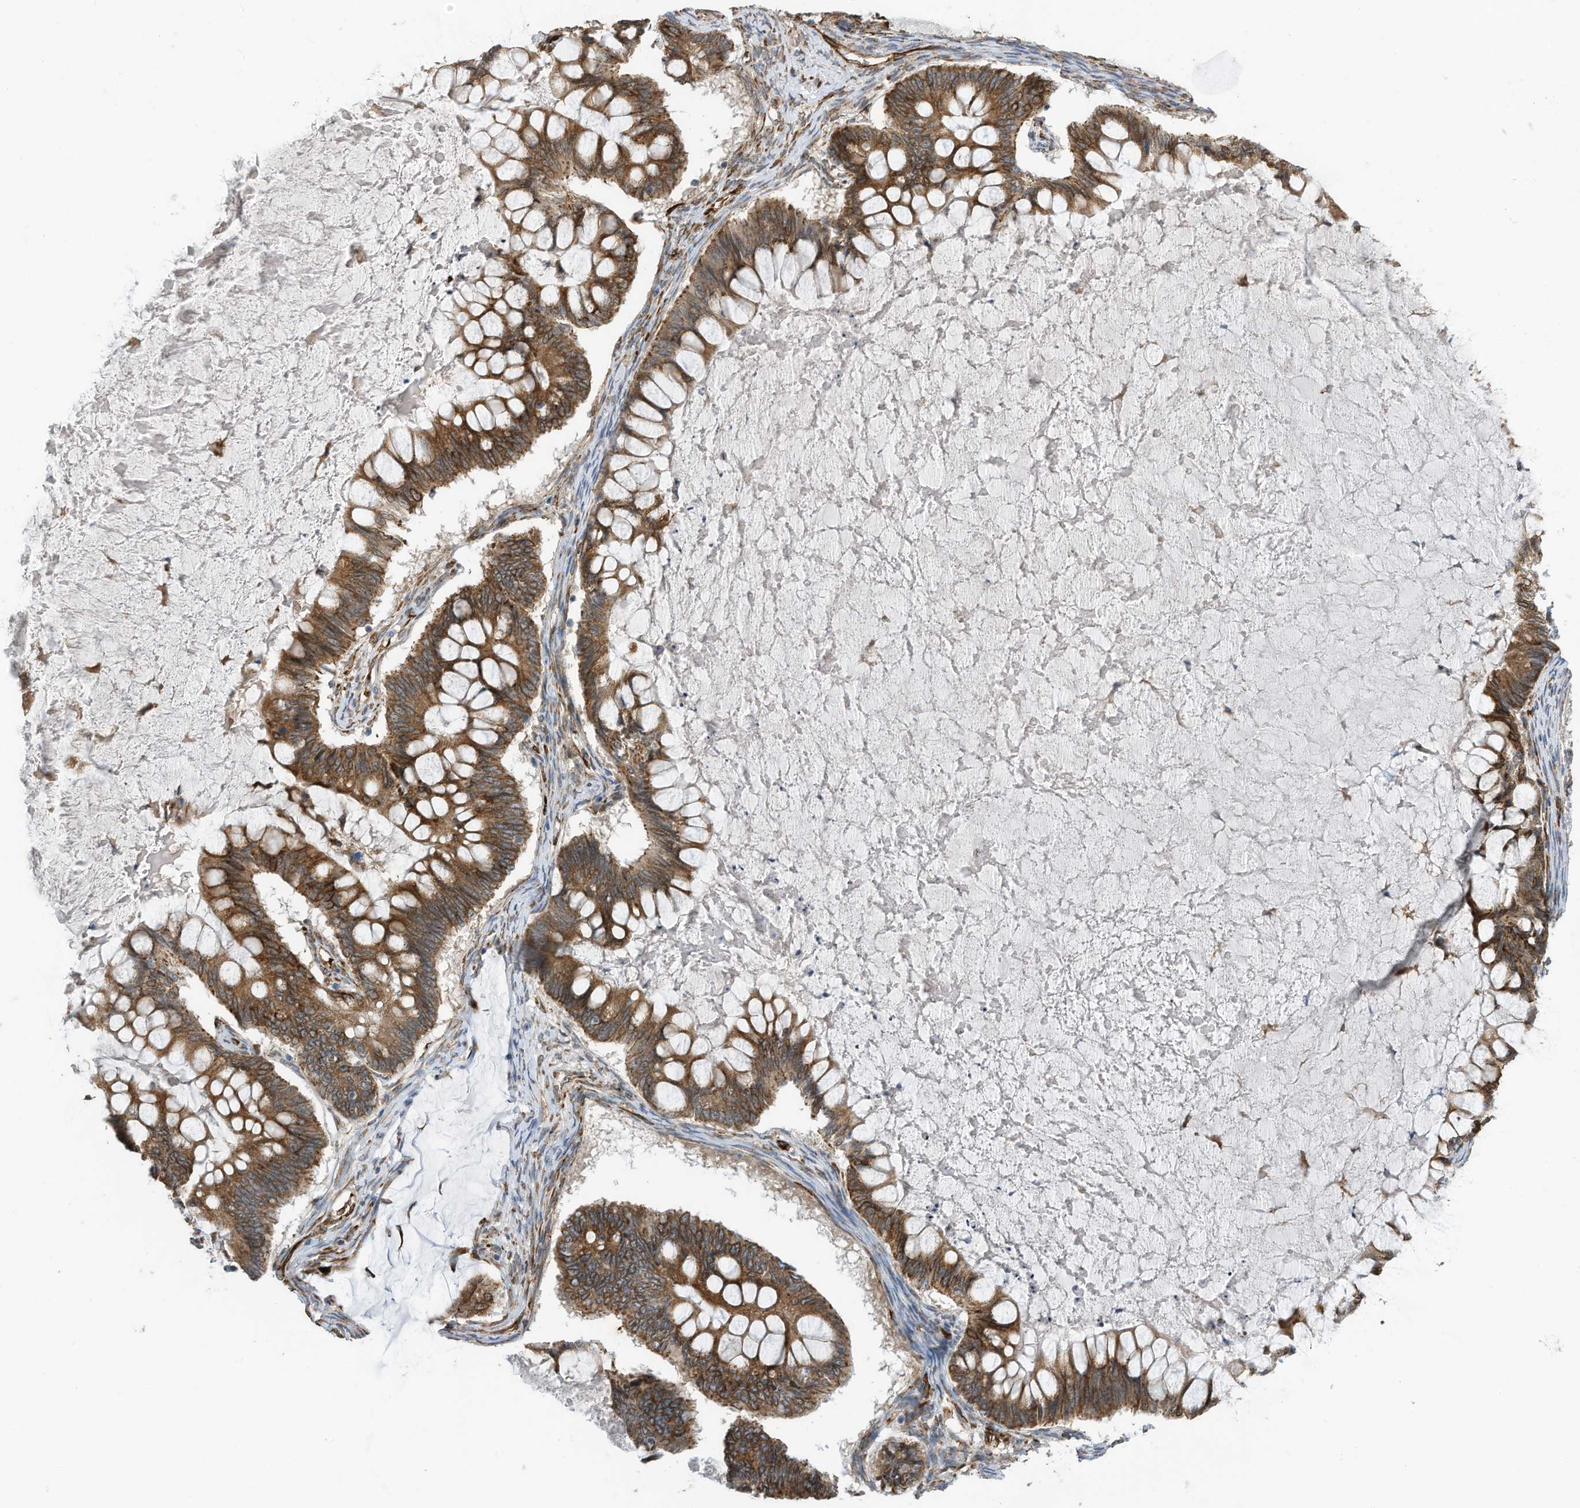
{"staining": {"intensity": "strong", "quantity": ">75%", "location": "cytoplasmic/membranous"}, "tissue": "ovarian cancer", "cell_type": "Tumor cells", "image_type": "cancer", "snomed": [{"axis": "morphology", "description": "Cystadenocarcinoma, mucinous, NOS"}, {"axis": "topography", "description": "Ovary"}], "caption": "Approximately >75% of tumor cells in human ovarian cancer (mucinous cystadenocarcinoma) display strong cytoplasmic/membranous protein staining as visualized by brown immunohistochemical staining.", "gene": "ZBTB45", "patient": {"sex": "female", "age": 61}}